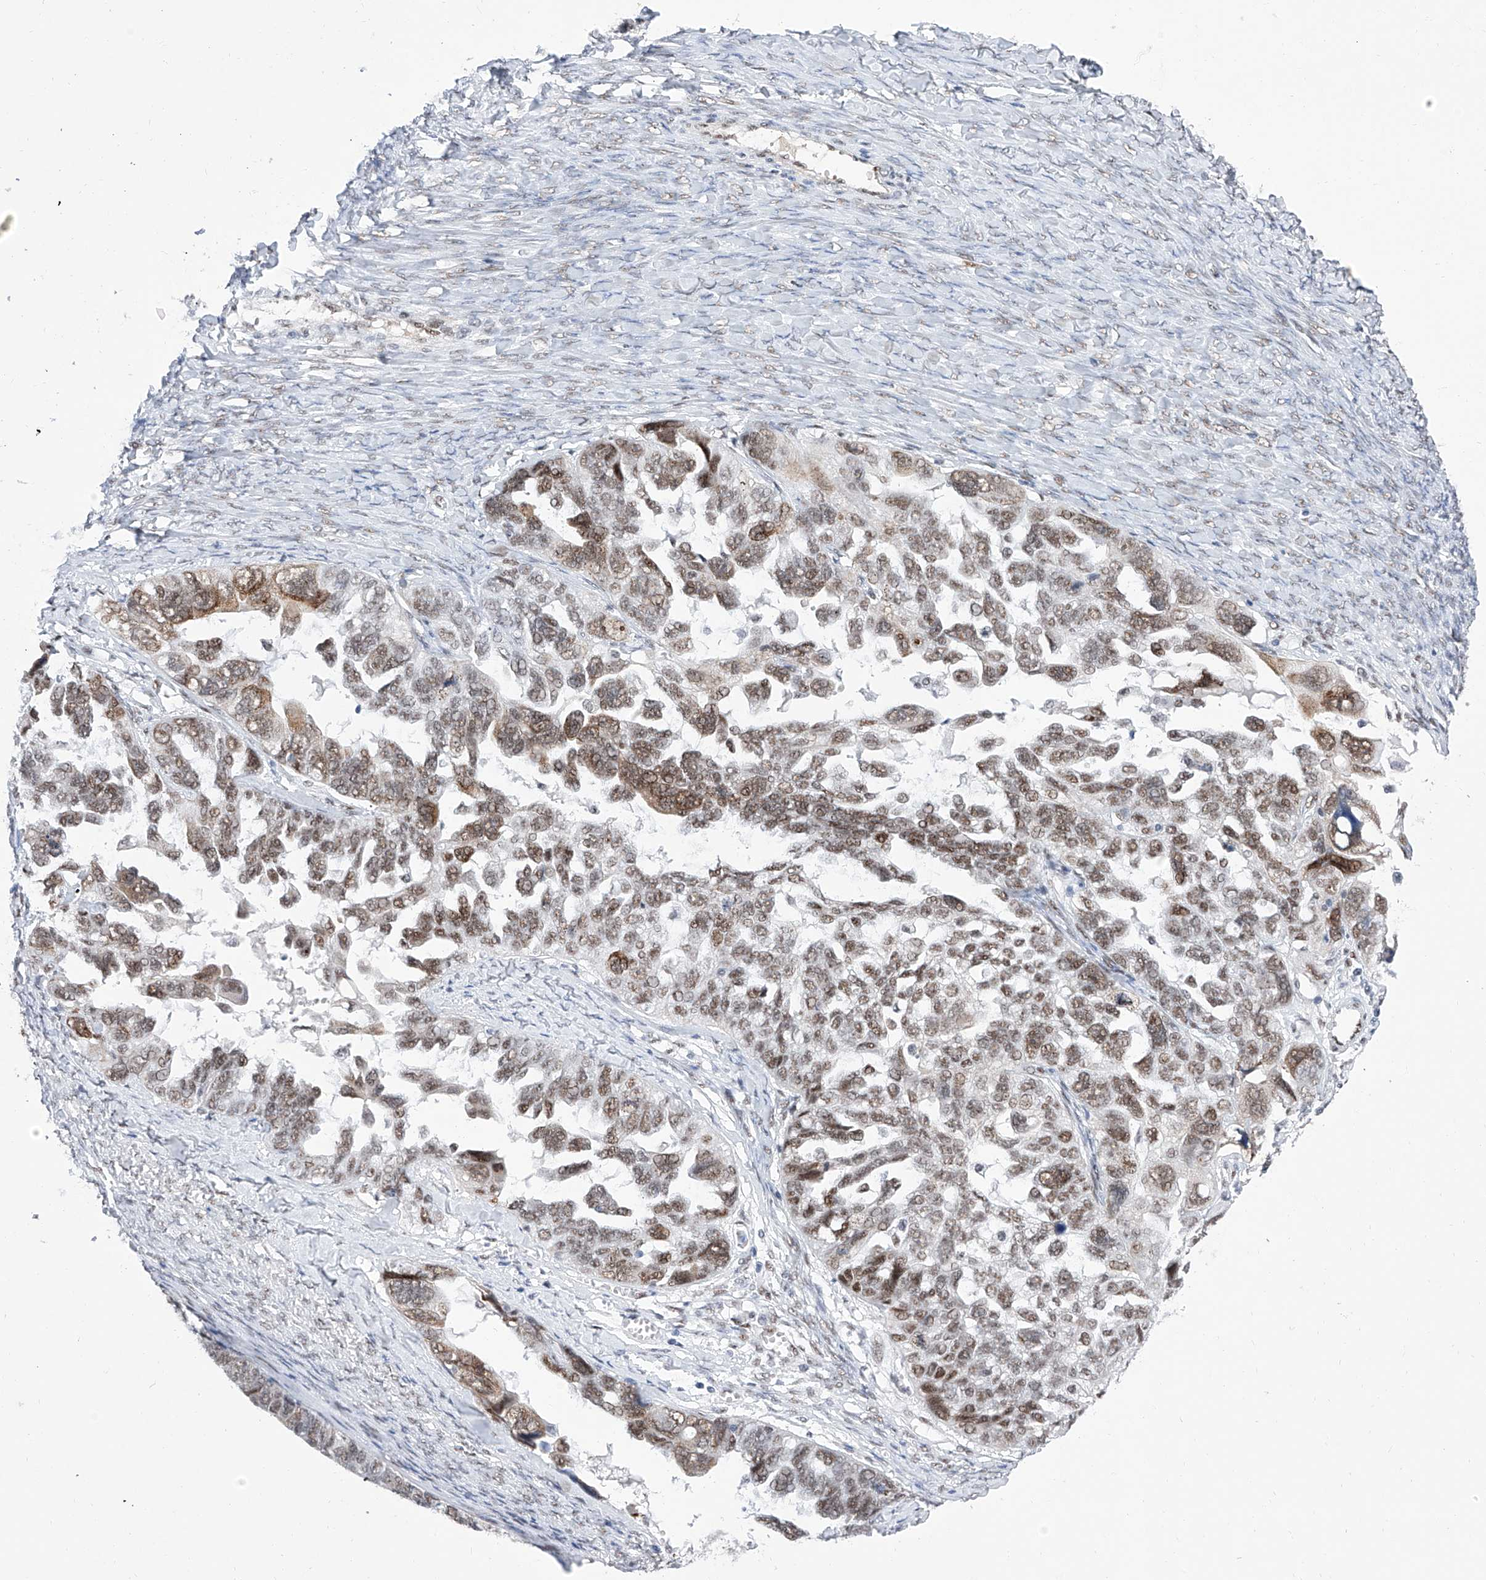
{"staining": {"intensity": "moderate", "quantity": ">75%", "location": "nuclear"}, "tissue": "ovarian cancer", "cell_type": "Tumor cells", "image_type": "cancer", "snomed": [{"axis": "morphology", "description": "Cystadenocarcinoma, serous, NOS"}, {"axis": "topography", "description": "Ovary"}], "caption": "Immunohistochemical staining of ovarian cancer exhibits medium levels of moderate nuclear positivity in about >75% of tumor cells. (IHC, brightfield microscopy, high magnification).", "gene": "ATN1", "patient": {"sex": "female", "age": 79}}